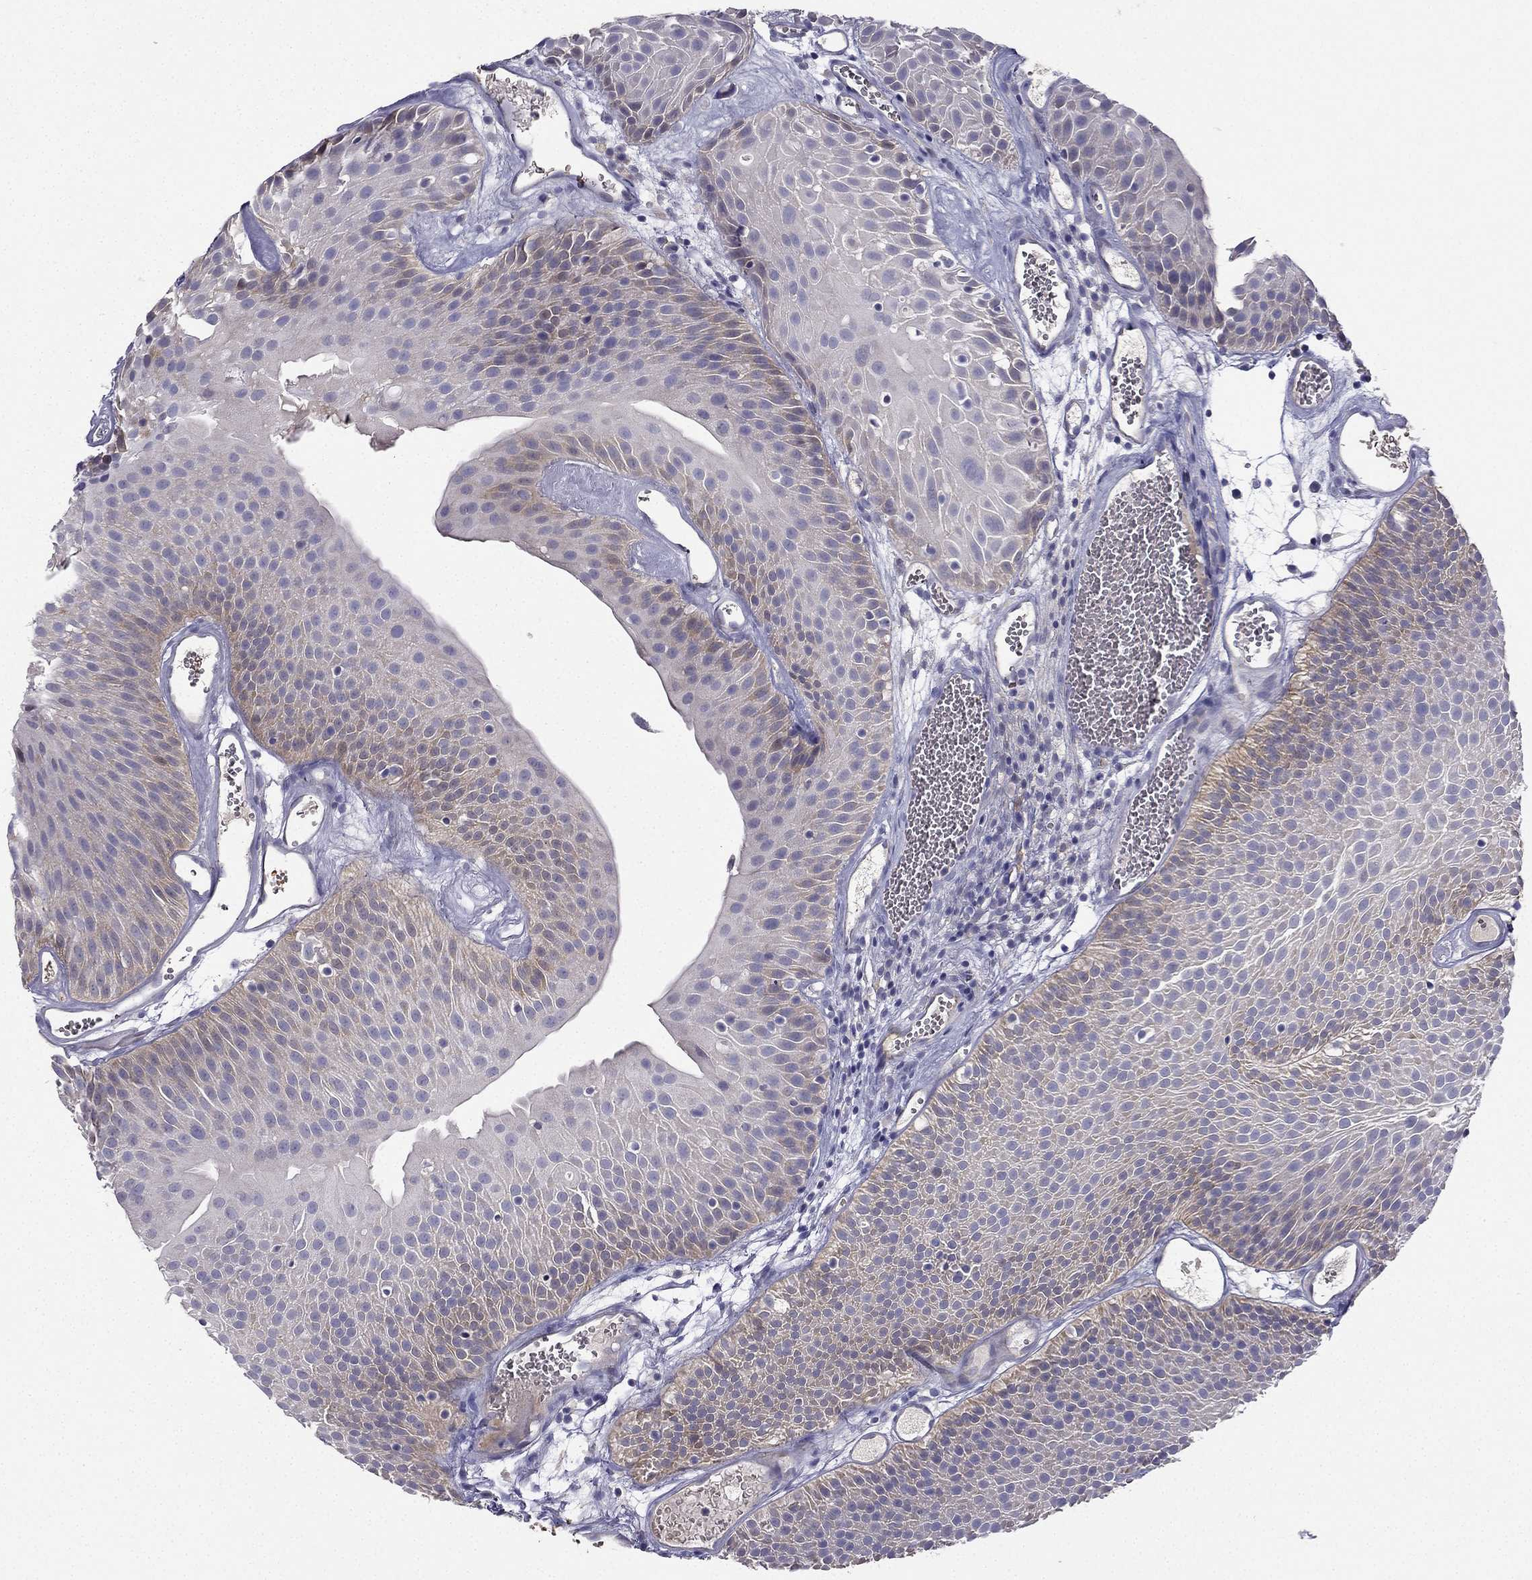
{"staining": {"intensity": "weak", "quantity": "<25%", "location": "cytoplasmic/membranous"}, "tissue": "urothelial cancer", "cell_type": "Tumor cells", "image_type": "cancer", "snomed": [{"axis": "morphology", "description": "Urothelial carcinoma, Low grade"}, {"axis": "topography", "description": "Urinary bladder"}], "caption": "DAB (3,3'-diaminobenzidine) immunohistochemical staining of low-grade urothelial carcinoma shows no significant positivity in tumor cells.", "gene": "RSPH14", "patient": {"sex": "male", "age": 52}}